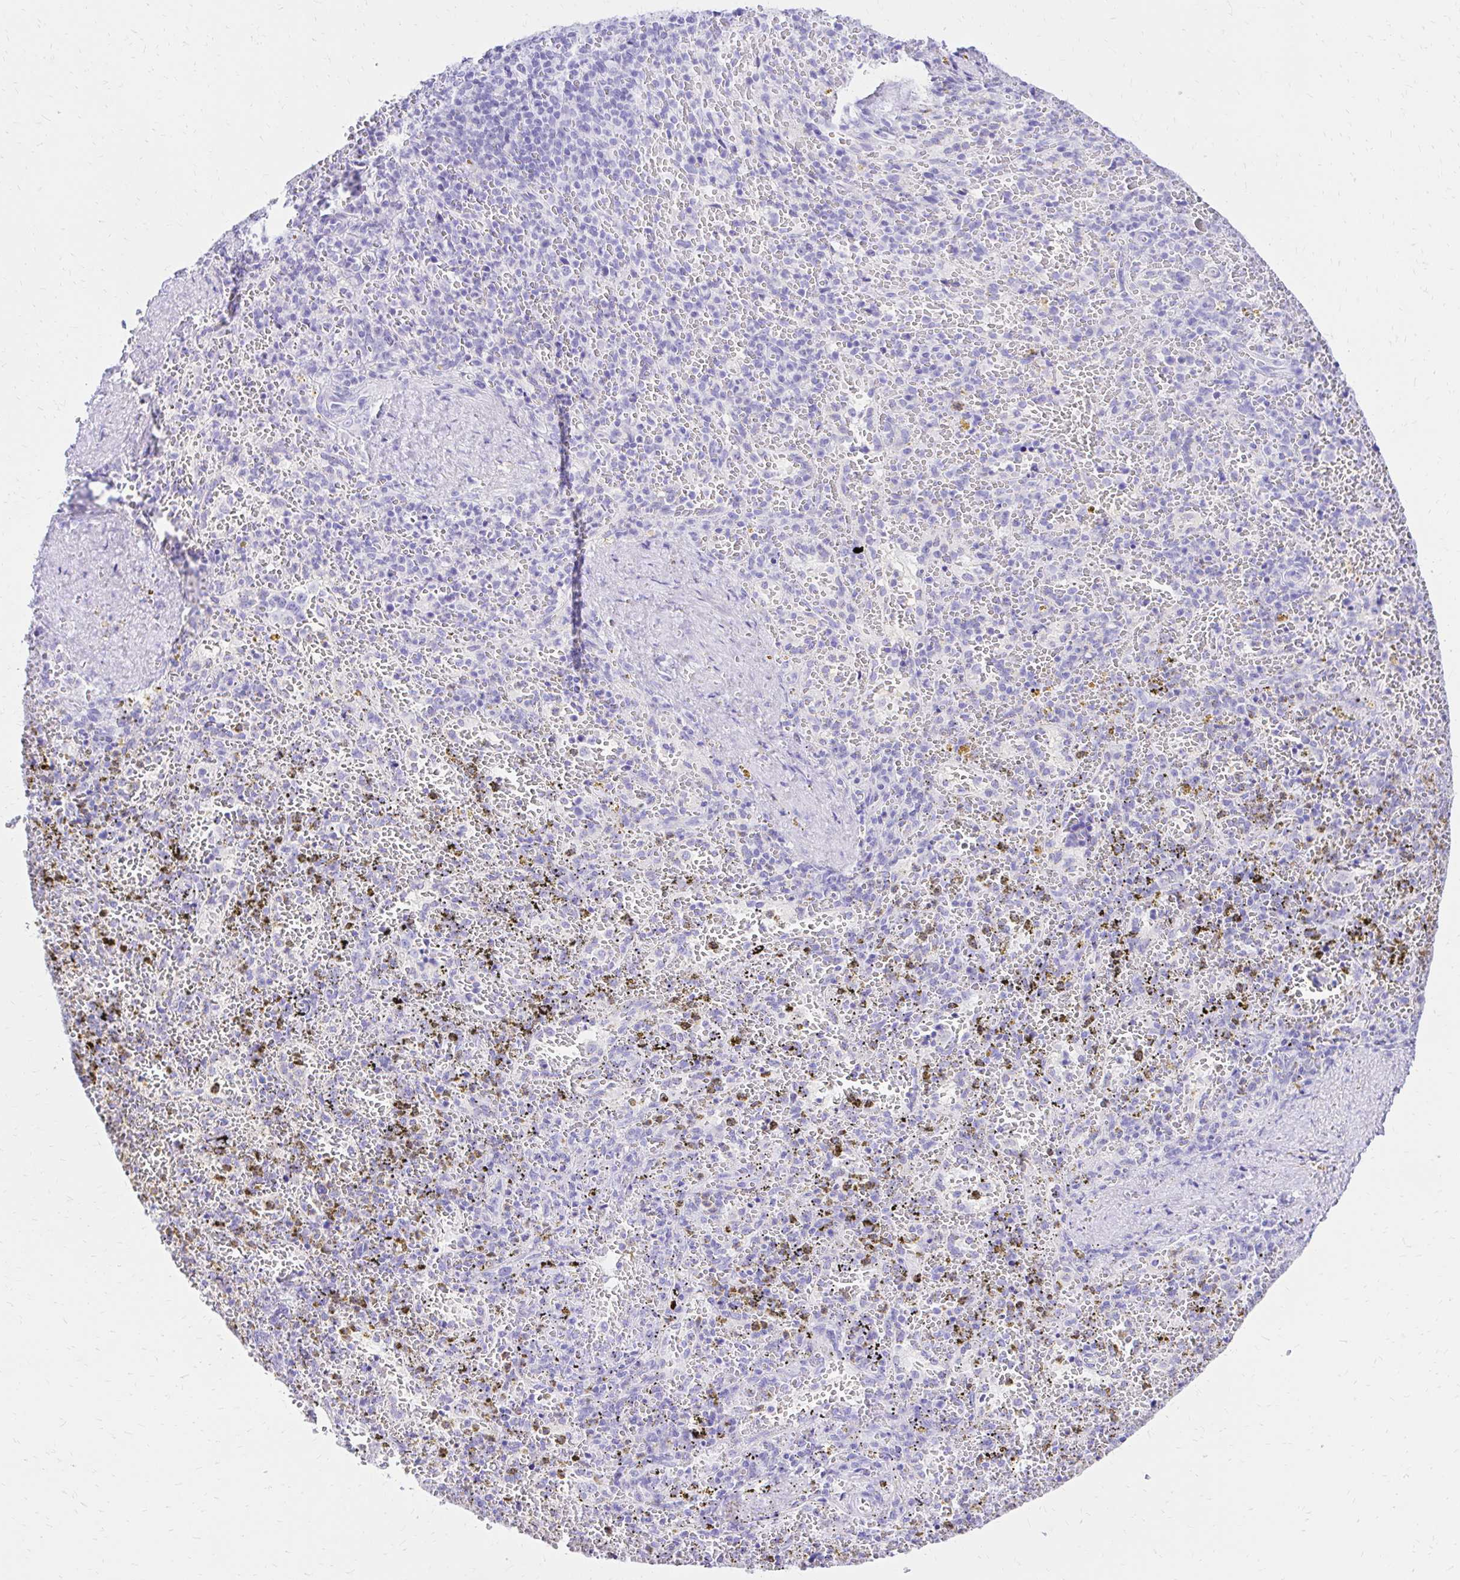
{"staining": {"intensity": "negative", "quantity": "none", "location": "none"}, "tissue": "spleen", "cell_type": "Cells in red pulp", "image_type": "normal", "snomed": [{"axis": "morphology", "description": "Normal tissue, NOS"}, {"axis": "topography", "description": "Spleen"}], "caption": "Cells in red pulp show no significant expression in benign spleen. (DAB immunohistochemistry (IHC) with hematoxylin counter stain).", "gene": "S100G", "patient": {"sex": "female", "age": 50}}